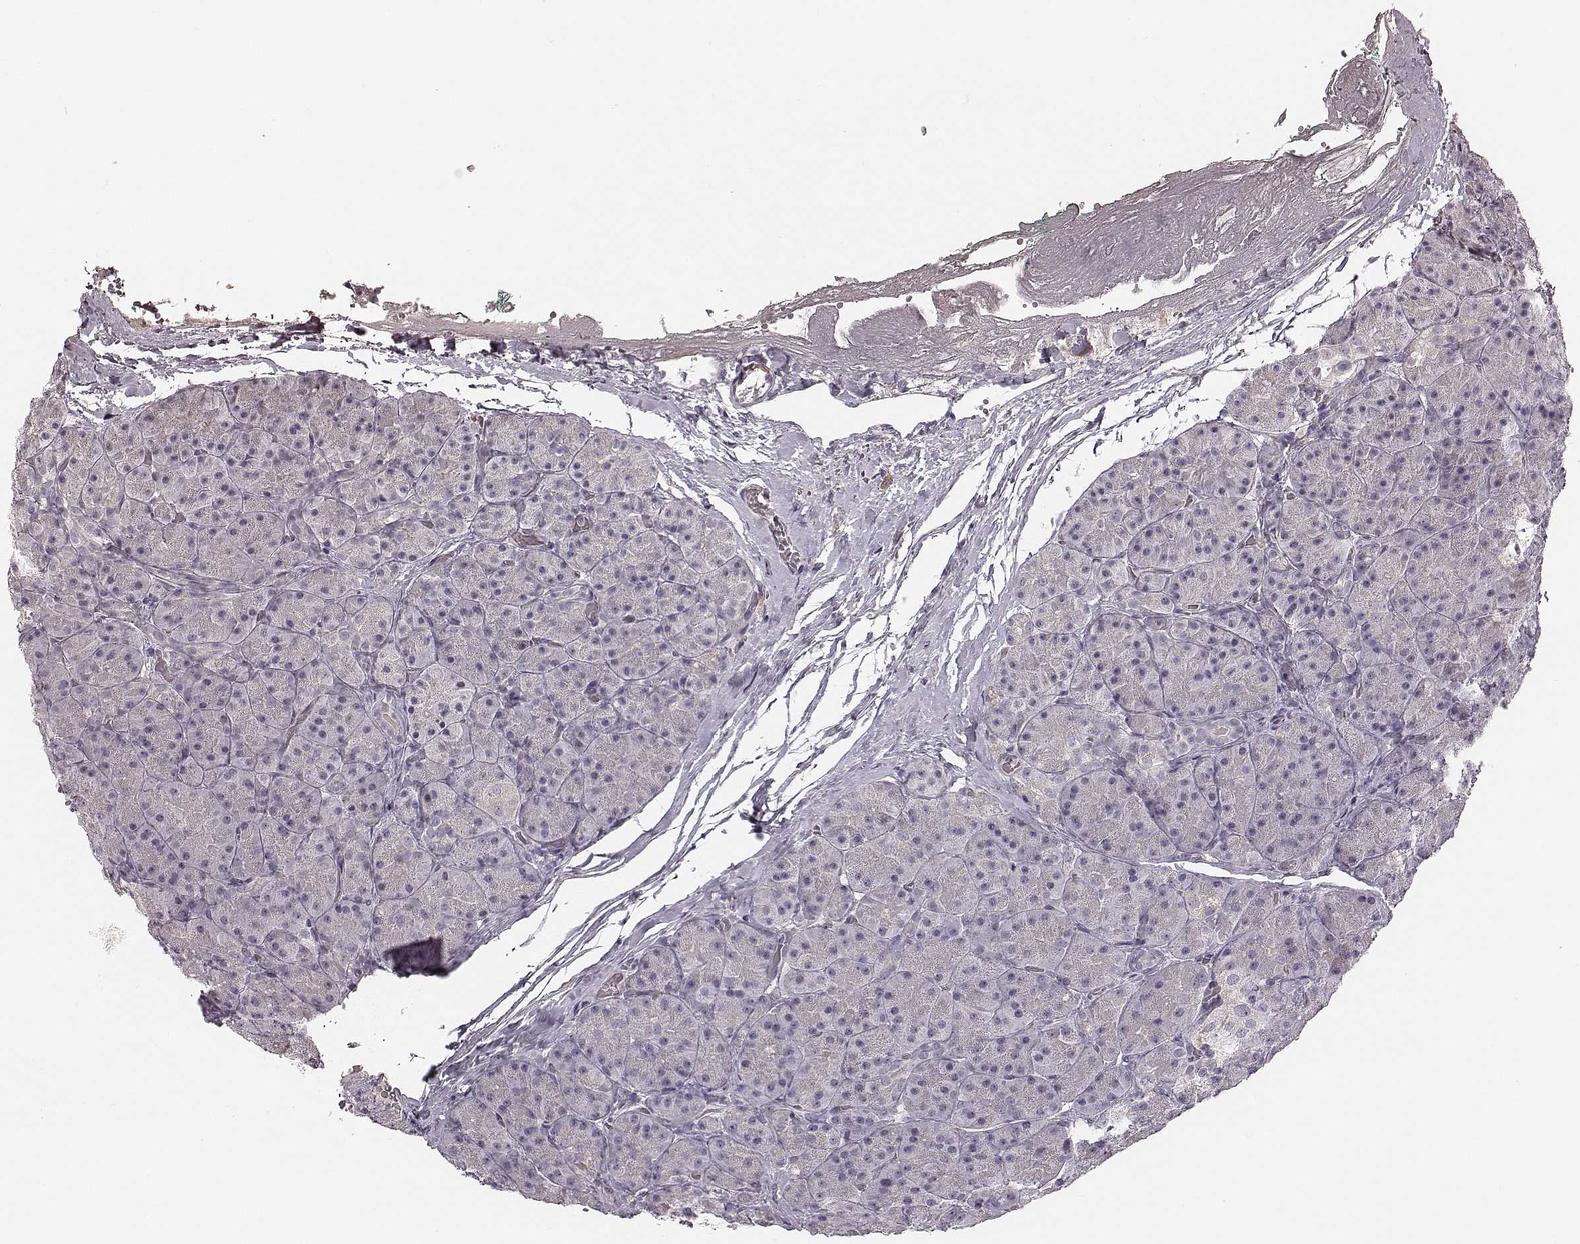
{"staining": {"intensity": "negative", "quantity": "none", "location": "none"}, "tissue": "pancreas", "cell_type": "Exocrine glandular cells", "image_type": "normal", "snomed": [{"axis": "morphology", "description": "Normal tissue, NOS"}, {"axis": "topography", "description": "Pancreas"}], "caption": "A photomicrograph of pancreas stained for a protein demonstrates no brown staining in exocrine glandular cells. Brightfield microscopy of IHC stained with DAB (3,3'-diaminobenzidine) (brown) and hematoxylin (blue), captured at high magnification.", "gene": "MIA", "patient": {"sex": "male", "age": 57}}